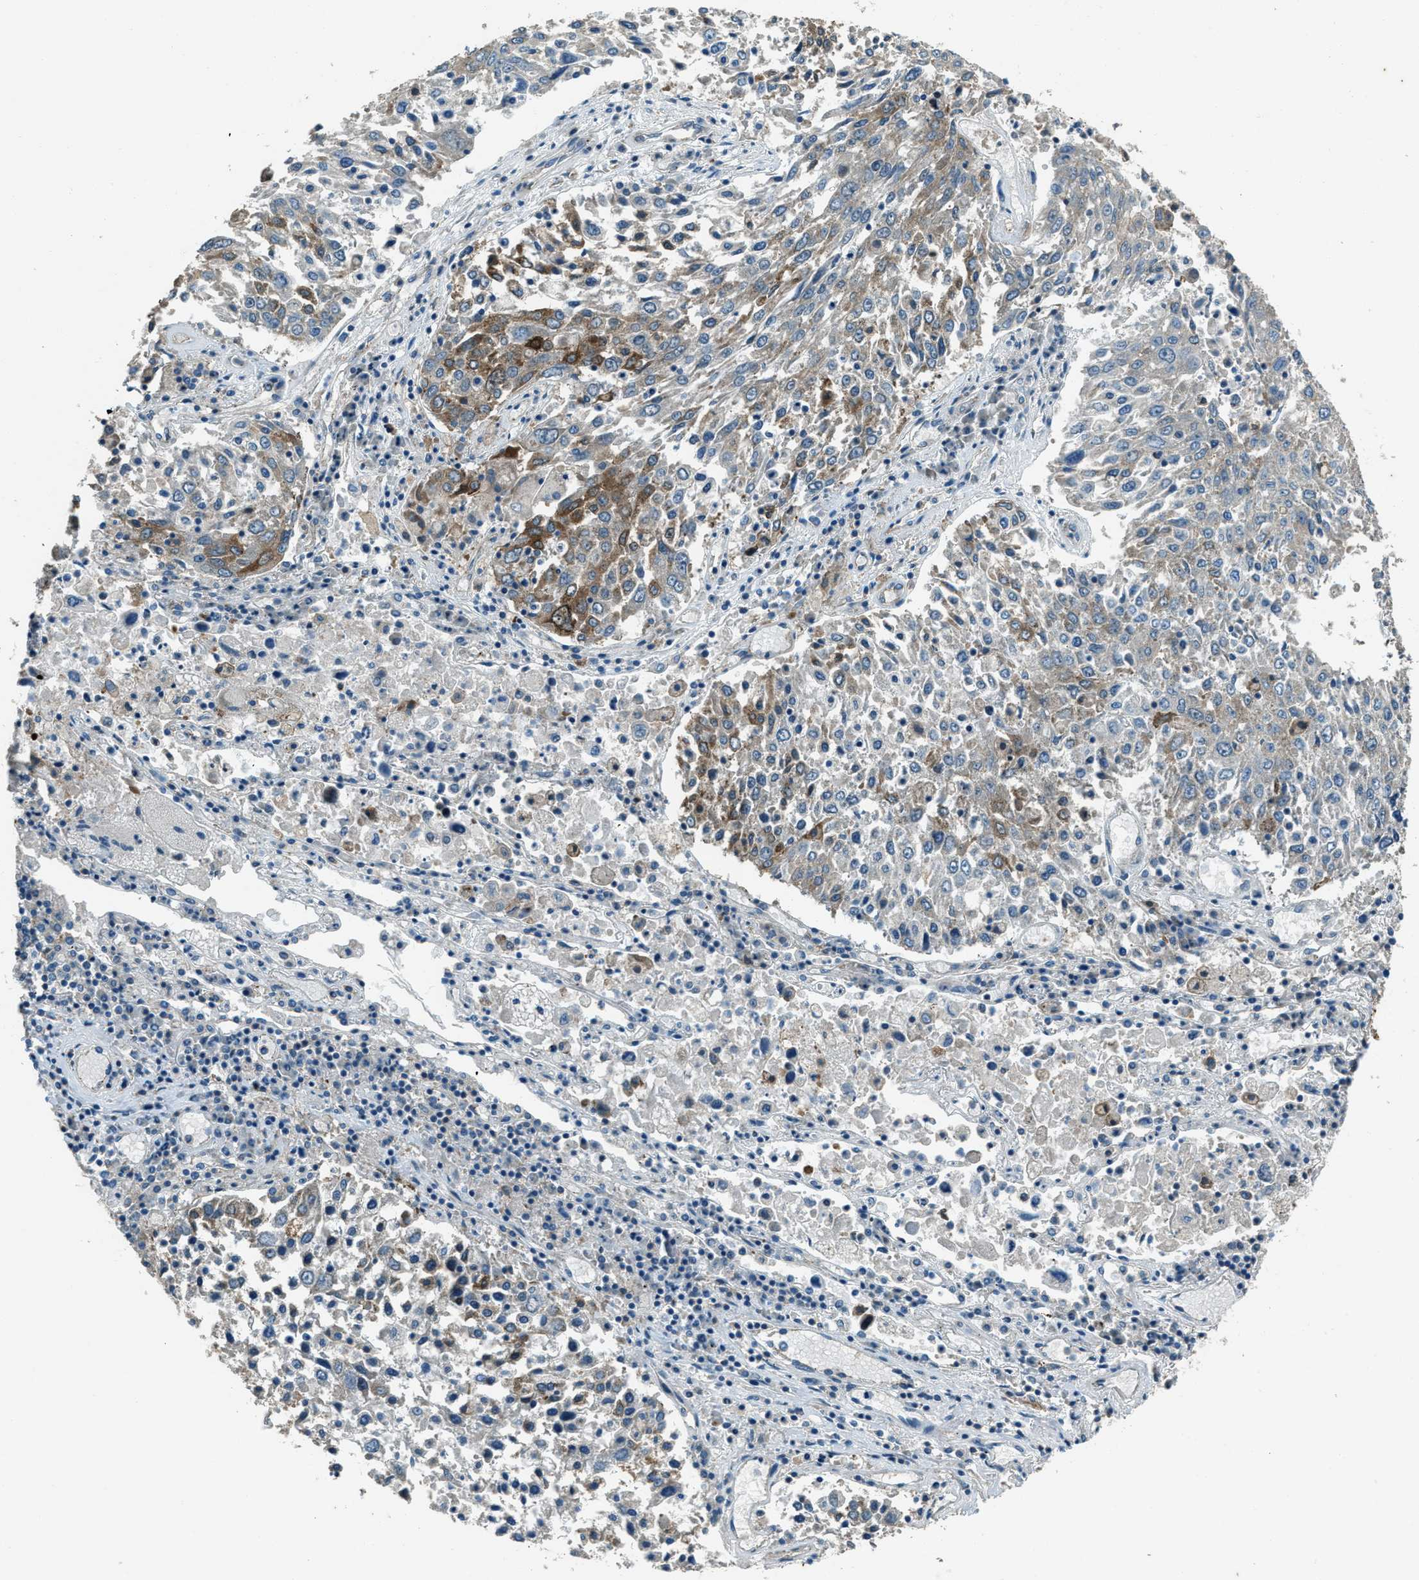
{"staining": {"intensity": "moderate", "quantity": "<25%", "location": "cytoplasmic/membranous"}, "tissue": "lung cancer", "cell_type": "Tumor cells", "image_type": "cancer", "snomed": [{"axis": "morphology", "description": "Squamous cell carcinoma, NOS"}, {"axis": "topography", "description": "Lung"}], "caption": "Immunohistochemical staining of lung cancer displays low levels of moderate cytoplasmic/membranous protein expression in approximately <25% of tumor cells.", "gene": "SVIL", "patient": {"sex": "male", "age": 65}}